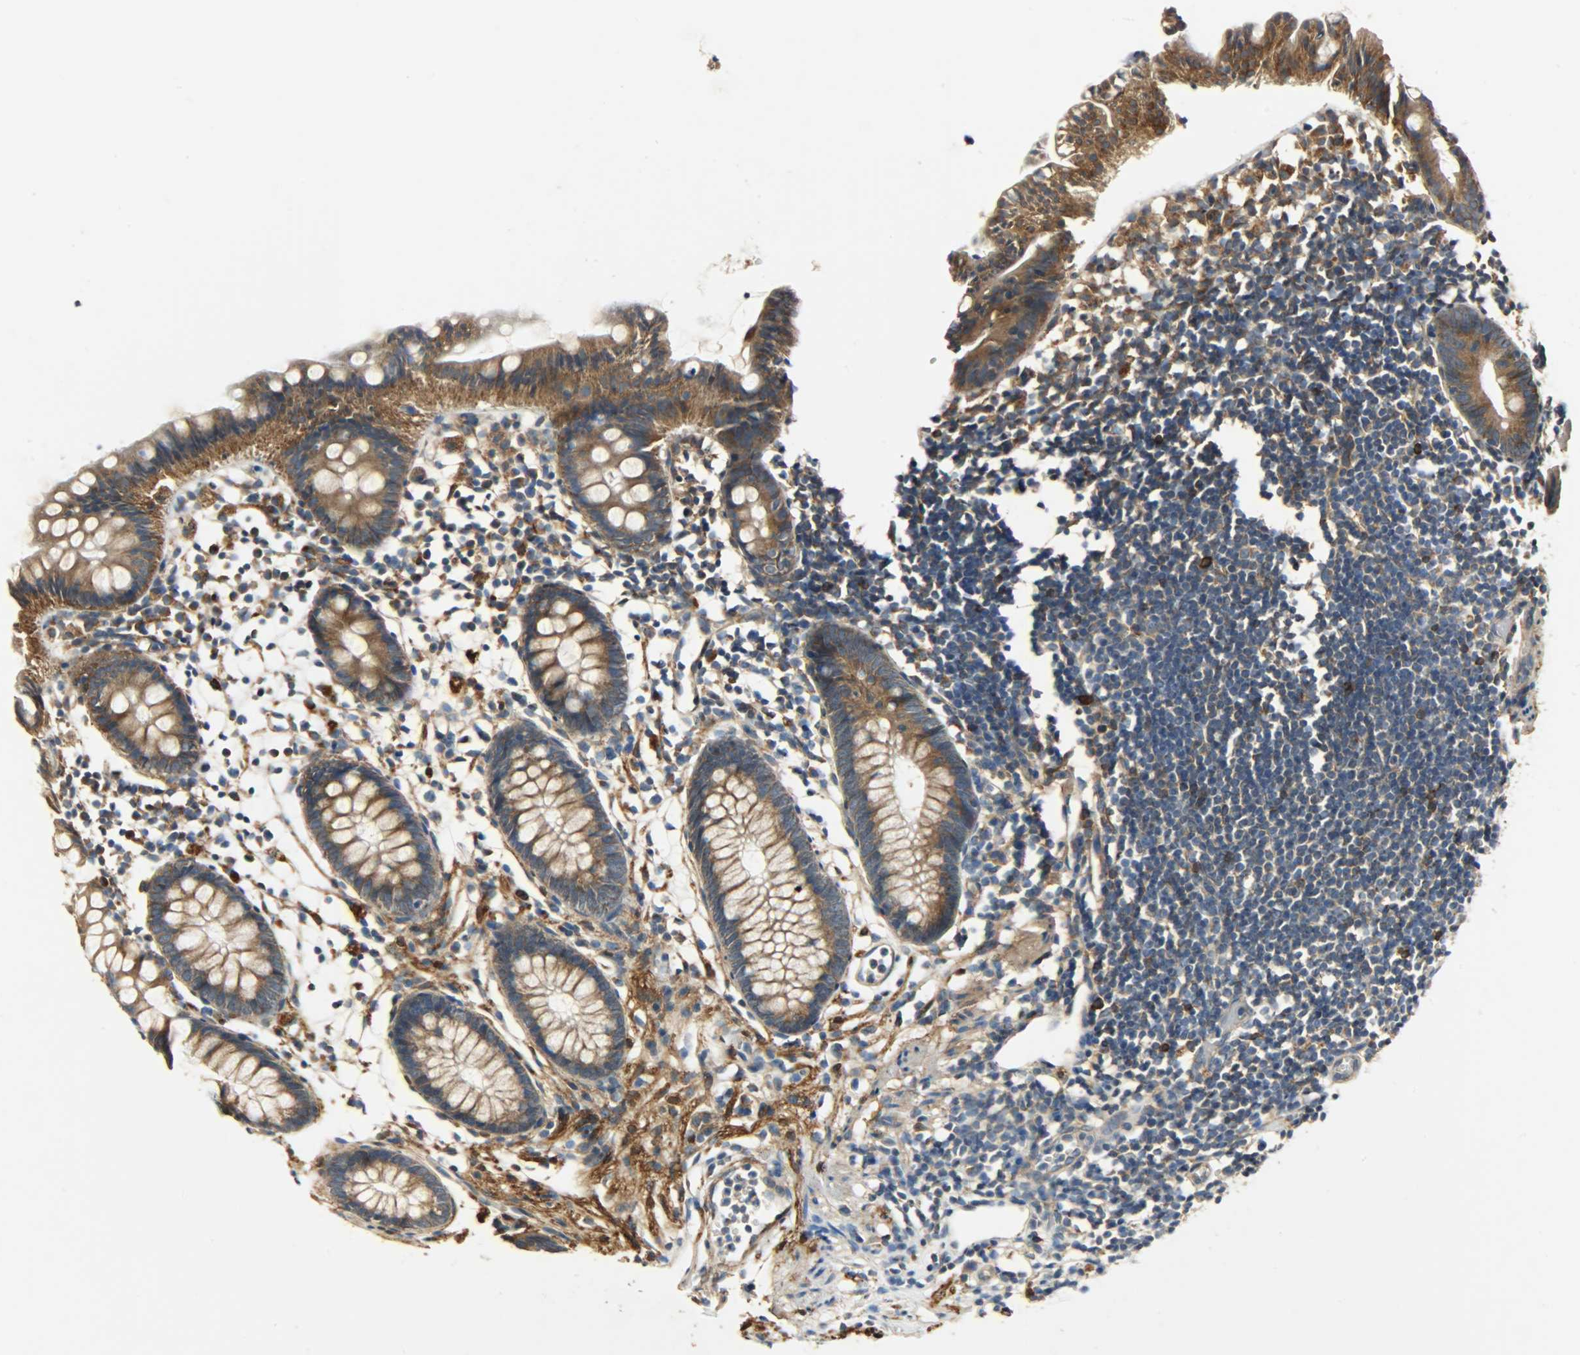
{"staining": {"intensity": "strong", "quantity": ">75%", "location": "cytoplasmic/membranous"}, "tissue": "appendix", "cell_type": "Glandular cells", "image_type": "normal", "snomed": [{"axis": "morphology", "description": "Normal tissue, NOS"}, {"axis": "topography", "description": "Appendix"}], "caption": "About >75% of glandular cells in unremarkable human appendix demonstrate strong cytoplasmic/membranous protein expression as visualized by brown immunohistochemical staining.", "gene": "C1orf198", "patient": {"sex": "male", "age": 38}}